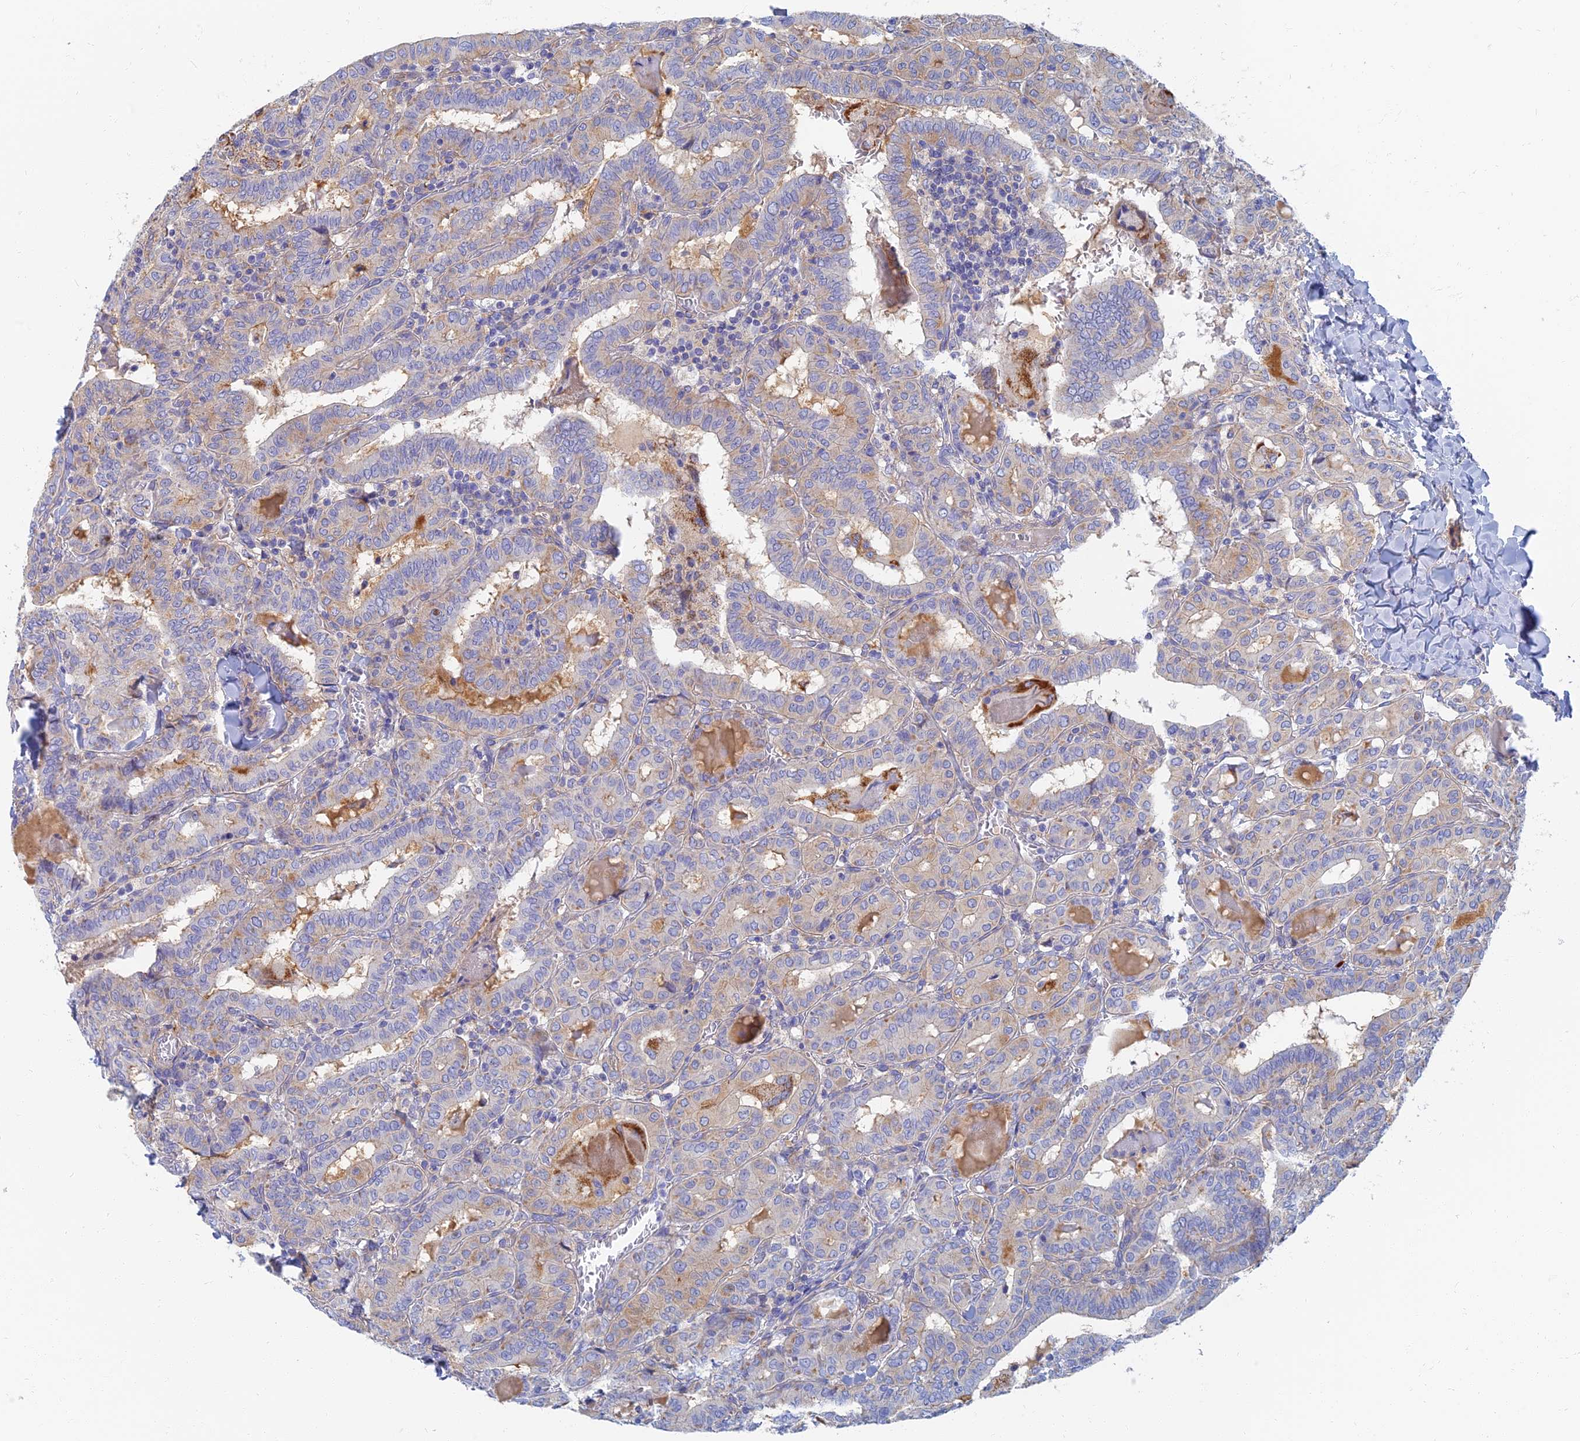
{"staining": {"intensity": "negative", "quantity": "none", "location": "none"}, "tissue": "thyroid cancer", "cell_type": "Tumor cells", "image_type": "cancer", "snomed": [{"axis": "morphology", "description": "Papillary adenocarcinoma, NOS"}, {"axis": "topography", "description": "Thyroid gland"}], "caption": "Immunohistochemistry micrograph of neoplastic tissue: human thyroid cancer stained with DAB (3,3'-diaminobenzidine) shows no significant protein expression in tumor cells.", "gene": "TMEM44", "patient": {"sex": "female", "age": 72}}